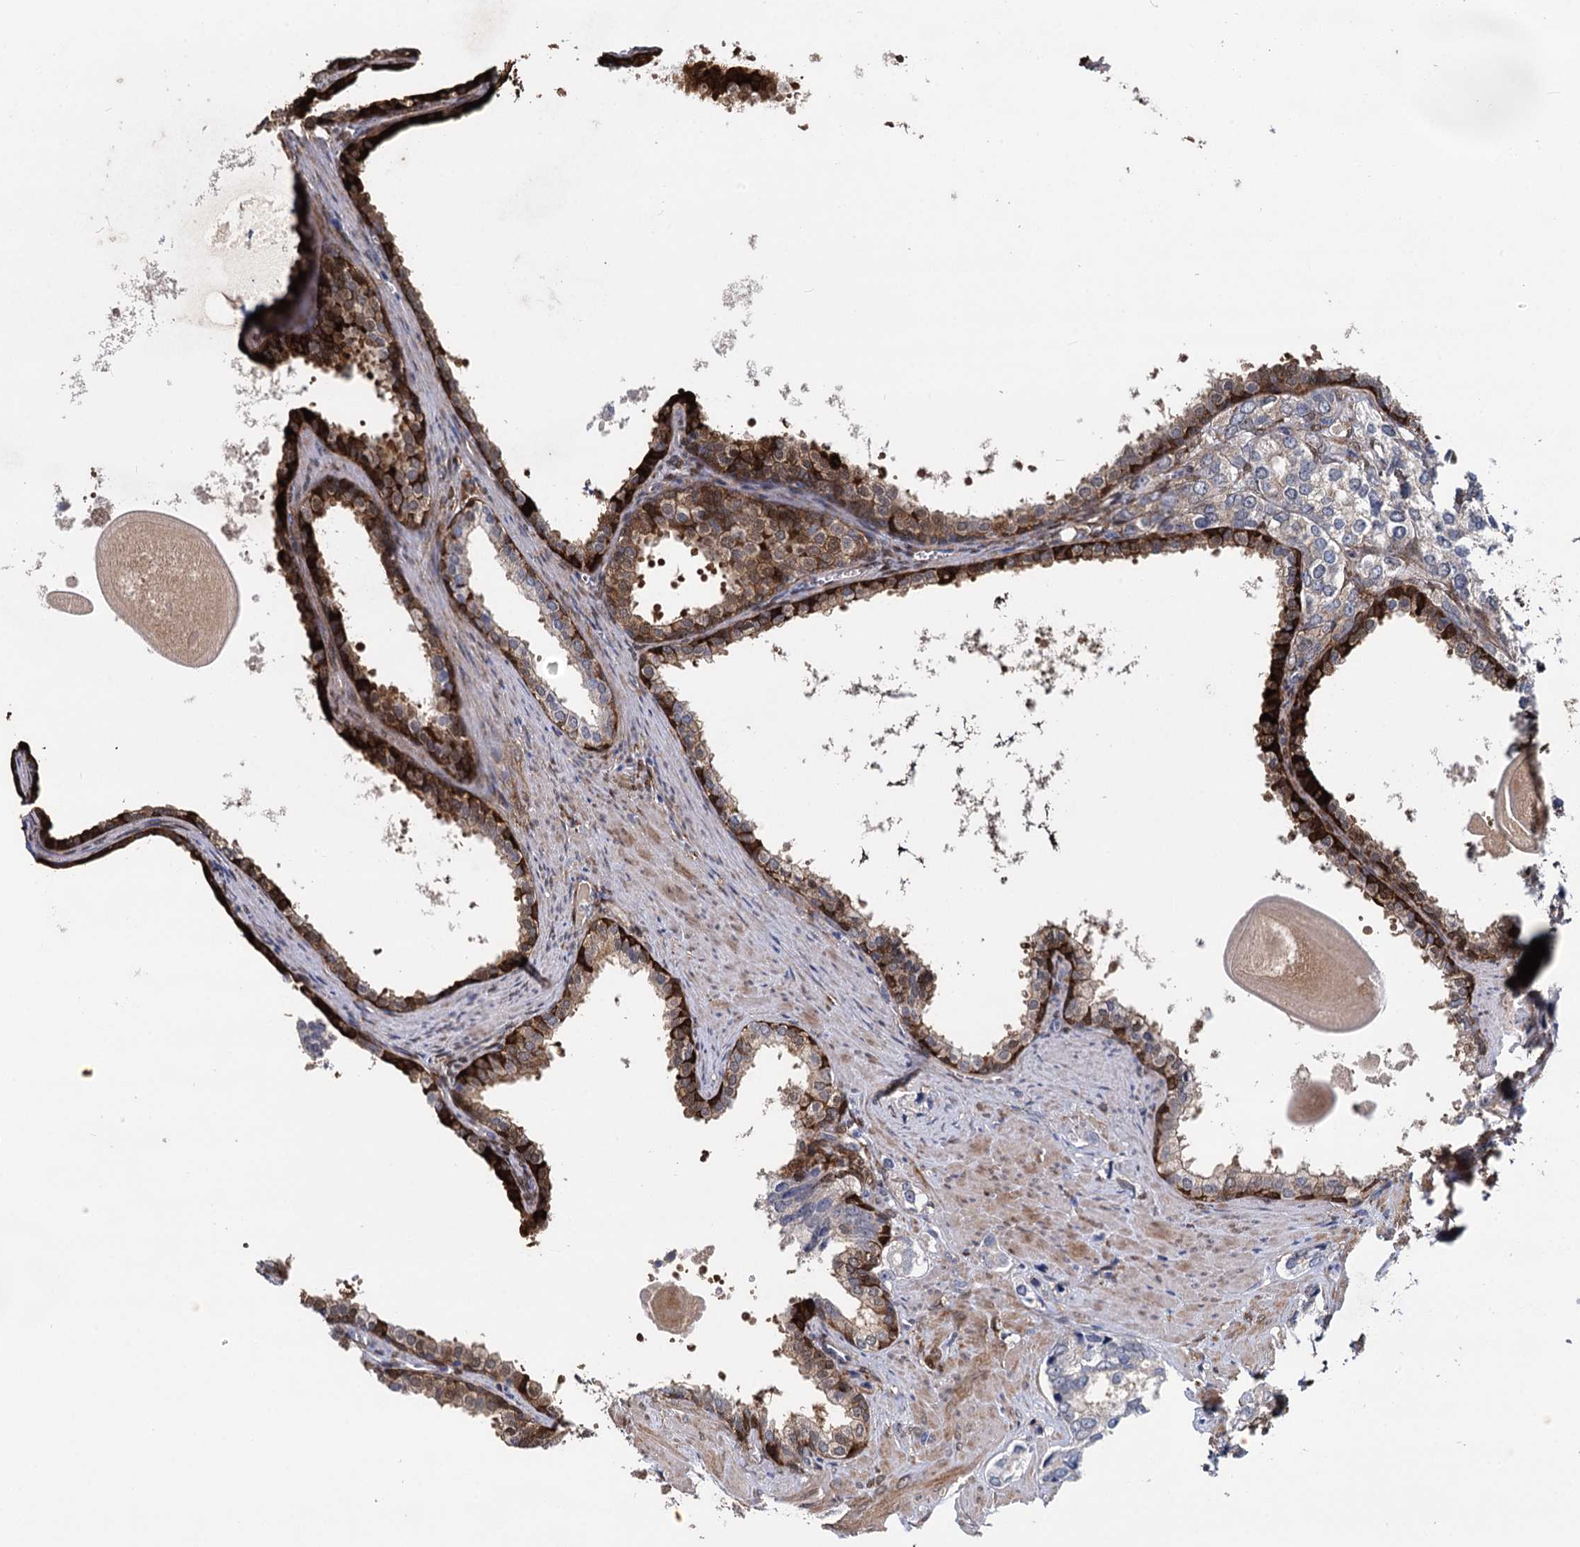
{"staining": {"intensity": "moderate", "quantity": "25%-75%", "location": "cytoplasmic/membranous"}, "tissue": "prostate cancer", "cell_type": "Tumor cells", "image_type": "cancer", "snomed": [{"axis": "morphology", "description": "Adenocarcinoma, High grade"}, {"axis": "topography", "description": "Prostate"}], "caption": "Protein staining demonstrates moderate cytoplasmic/membranous expression in about 25%-75% of tumor cells in prostate adenocarcinoma (high-grade).", "gene": "GSTM3", "patient": {"sex": "male", "age": 66}}